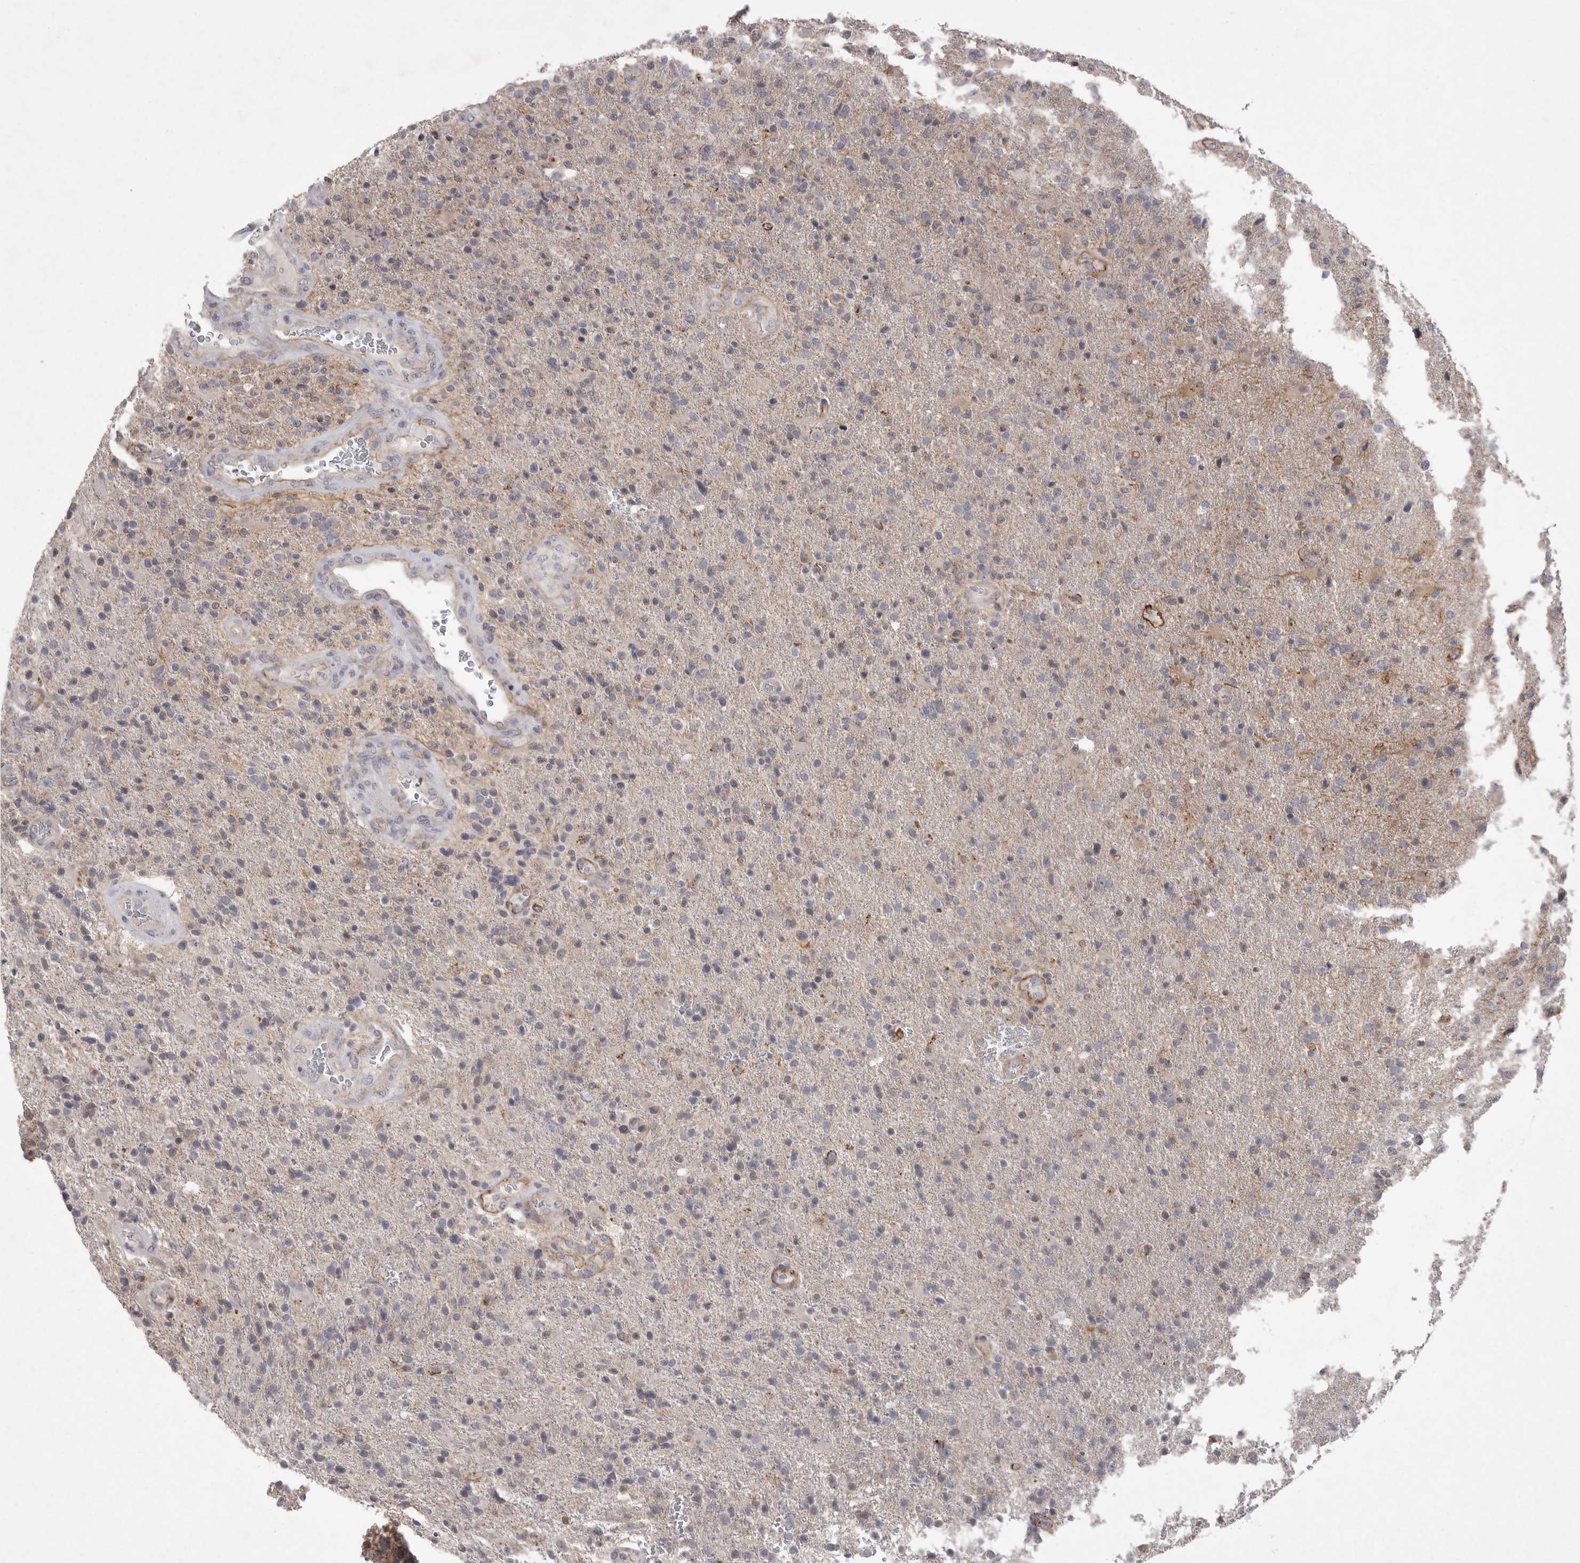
{"staining": {"intensity": "weak", "quantity": "<25%", "location": "cytoplasmic/membranous"}, "tissue": "glioma", "cell_type": "Tumor cells", "image_type": "cancer", "snomed": [{"axis": "morphology", "description": "Glioma, malignant, High grade"}, {"axis": "topography", "description": "Brain"}], "caption": "Immunohistochemical staining of human glioma displays no significant positivity in tumor cells. (Immunohistochemistry, brightfield microscopy, high magnification).", "gene": "VANGL2", "patient": {"sex": "male", "age": 72}}